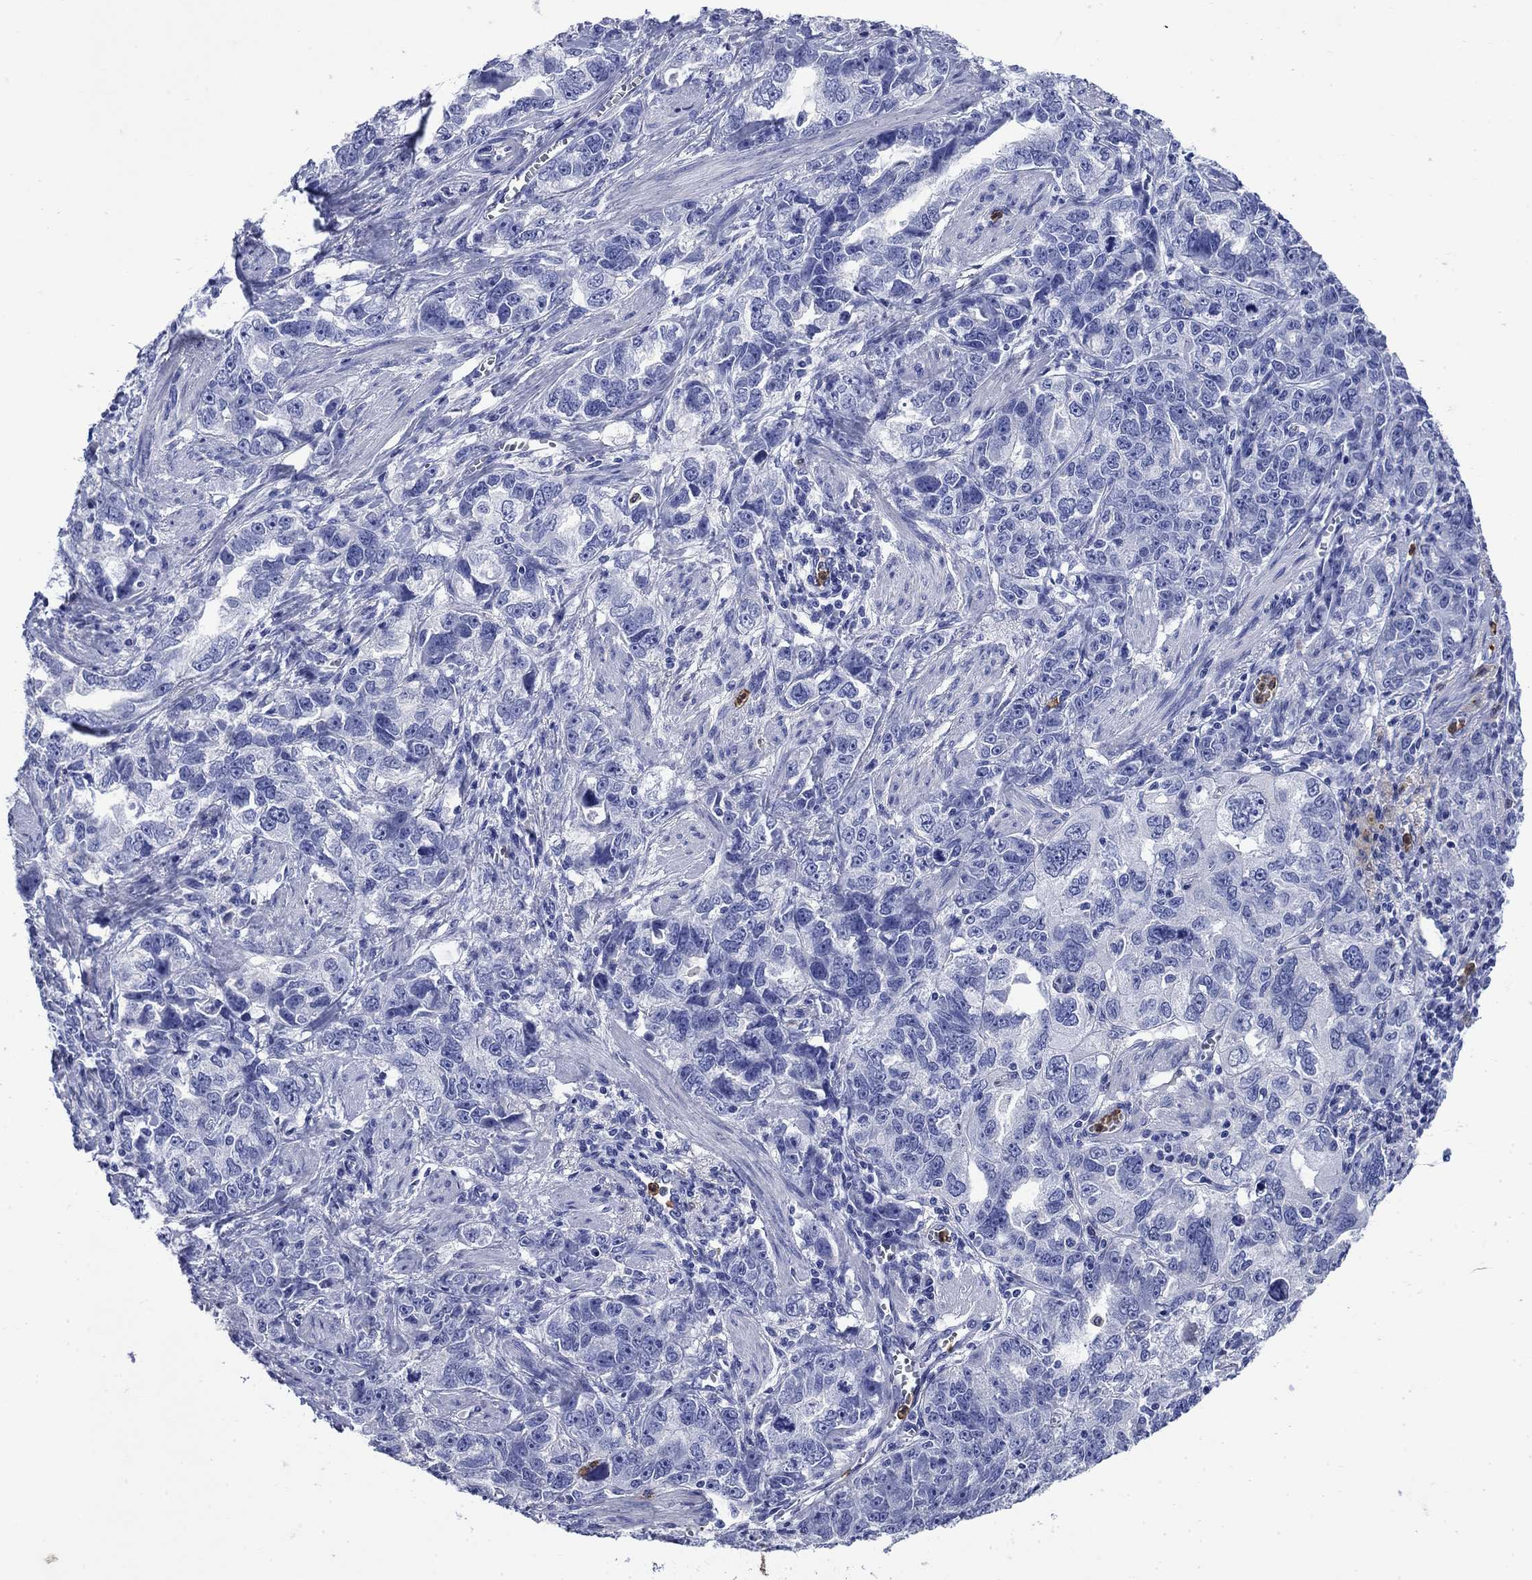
{"staining": {"intensity": "negative", "quantity": "none", "location": "none"}, "tissue": "ovarian cancer", "cell_type": "Tumor cells", "image_type": "cancer", "snomed": [{"axis": "morphology", "description": "Cystadenocarcinoma, serous, NOS"}, {"axis": "topography", "description": "Ovary"}], "caption": "Immunohistochemistry (IHC) histopathology image of serous cystadenocarcinoma (ovarian) stained for a protein (brown), which demonstrates no expression in tumor cells.", "gene": "TFR2", "patient": {"sex": "female", "age": 51}}